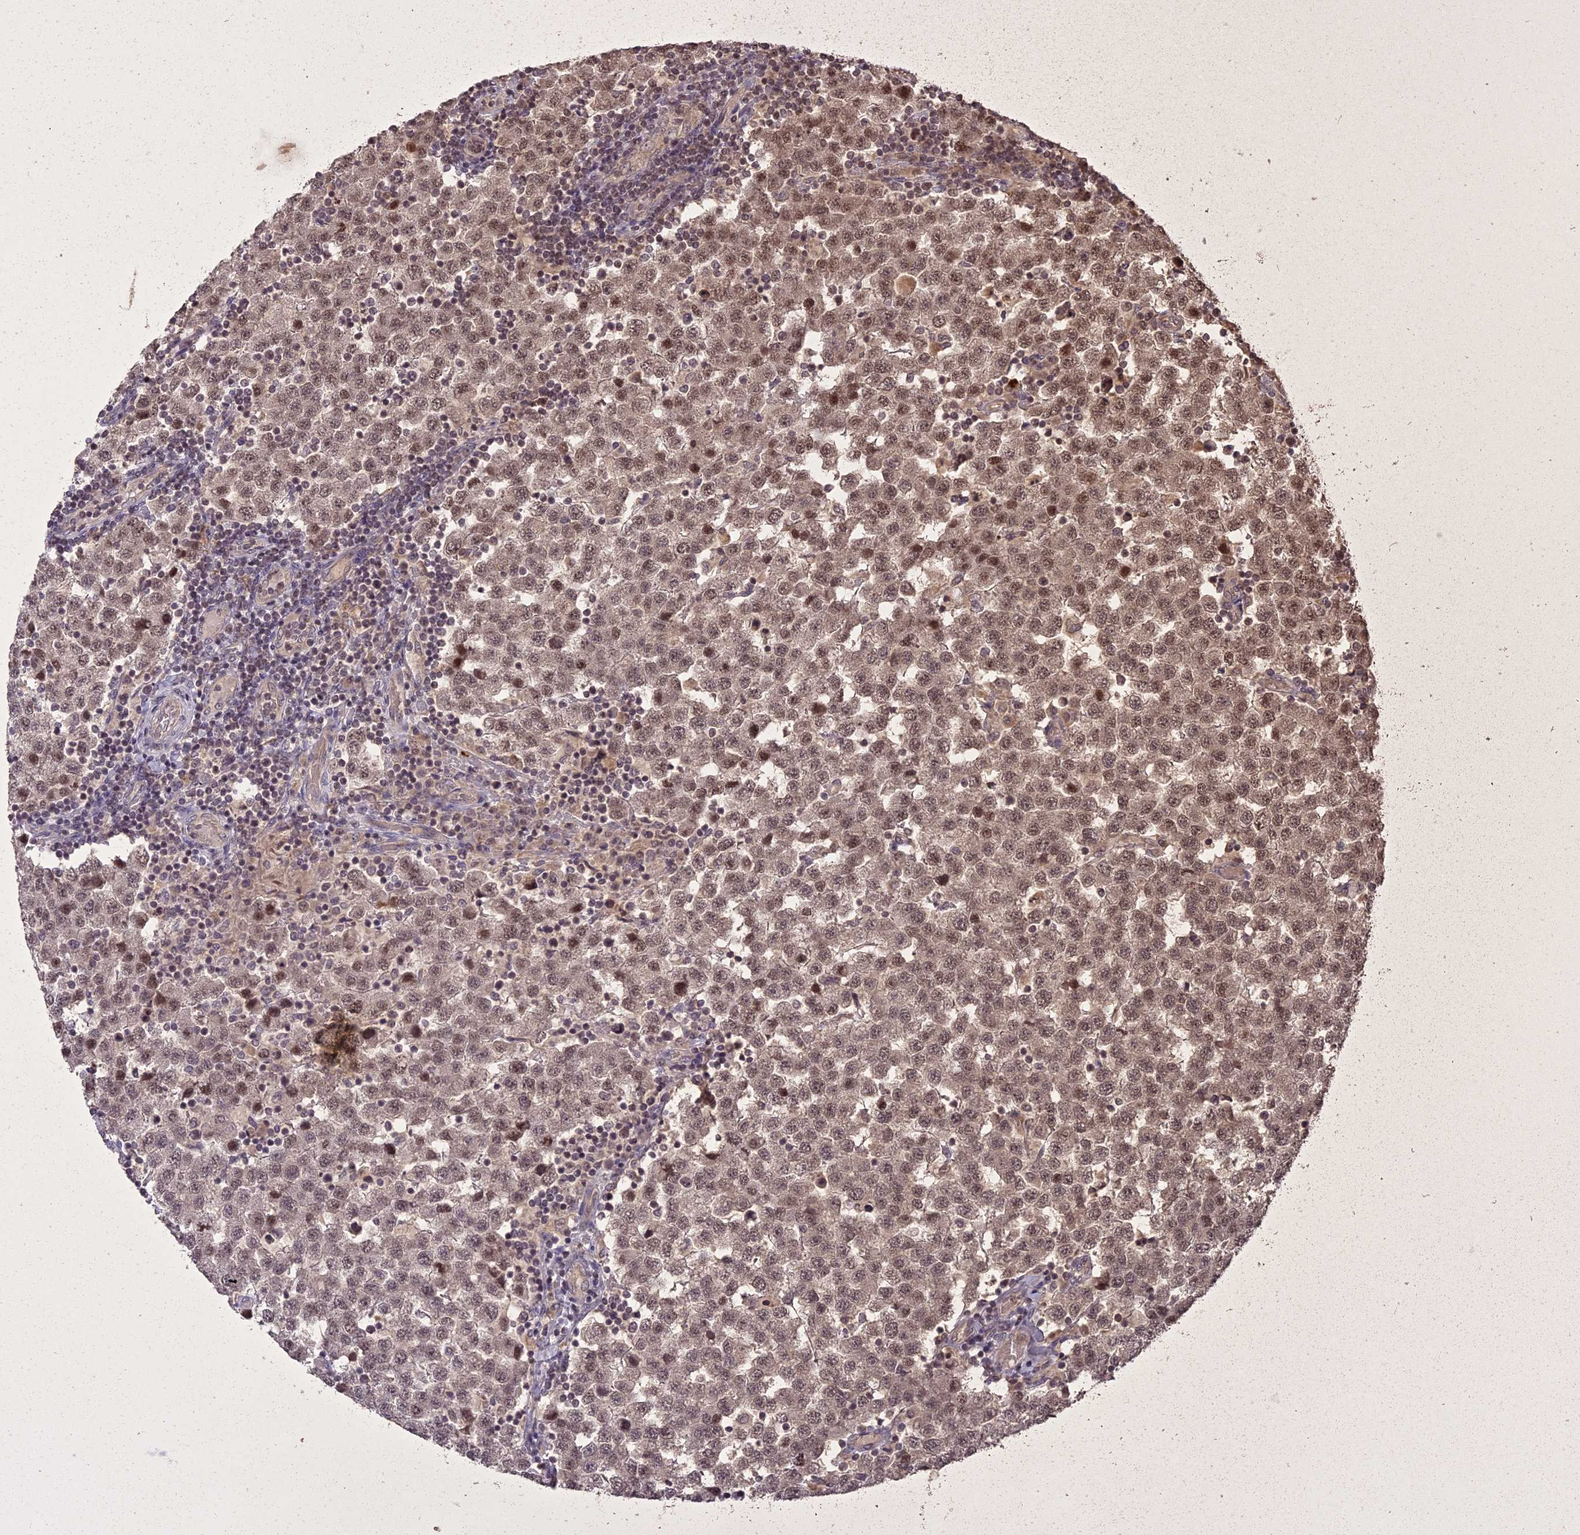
{"staining": {"intensity": "moderate", "quantity": ">75%", "location": "nuclear"}, "tissue": "testis cancer", "cell_type": "Tumor cells", "image_type": "cancer", "snomed": [{"axis": "morphology", "description": "Seminoma, NOS"}, {"axis": "topography", "description": "Testis"}], "caption": "Moderate nuclear protein staining is seen in approximately >75% of tumor cells in testis cancer.", "gene": "ING5", "patient": {"sex": "male", "age": 34}}